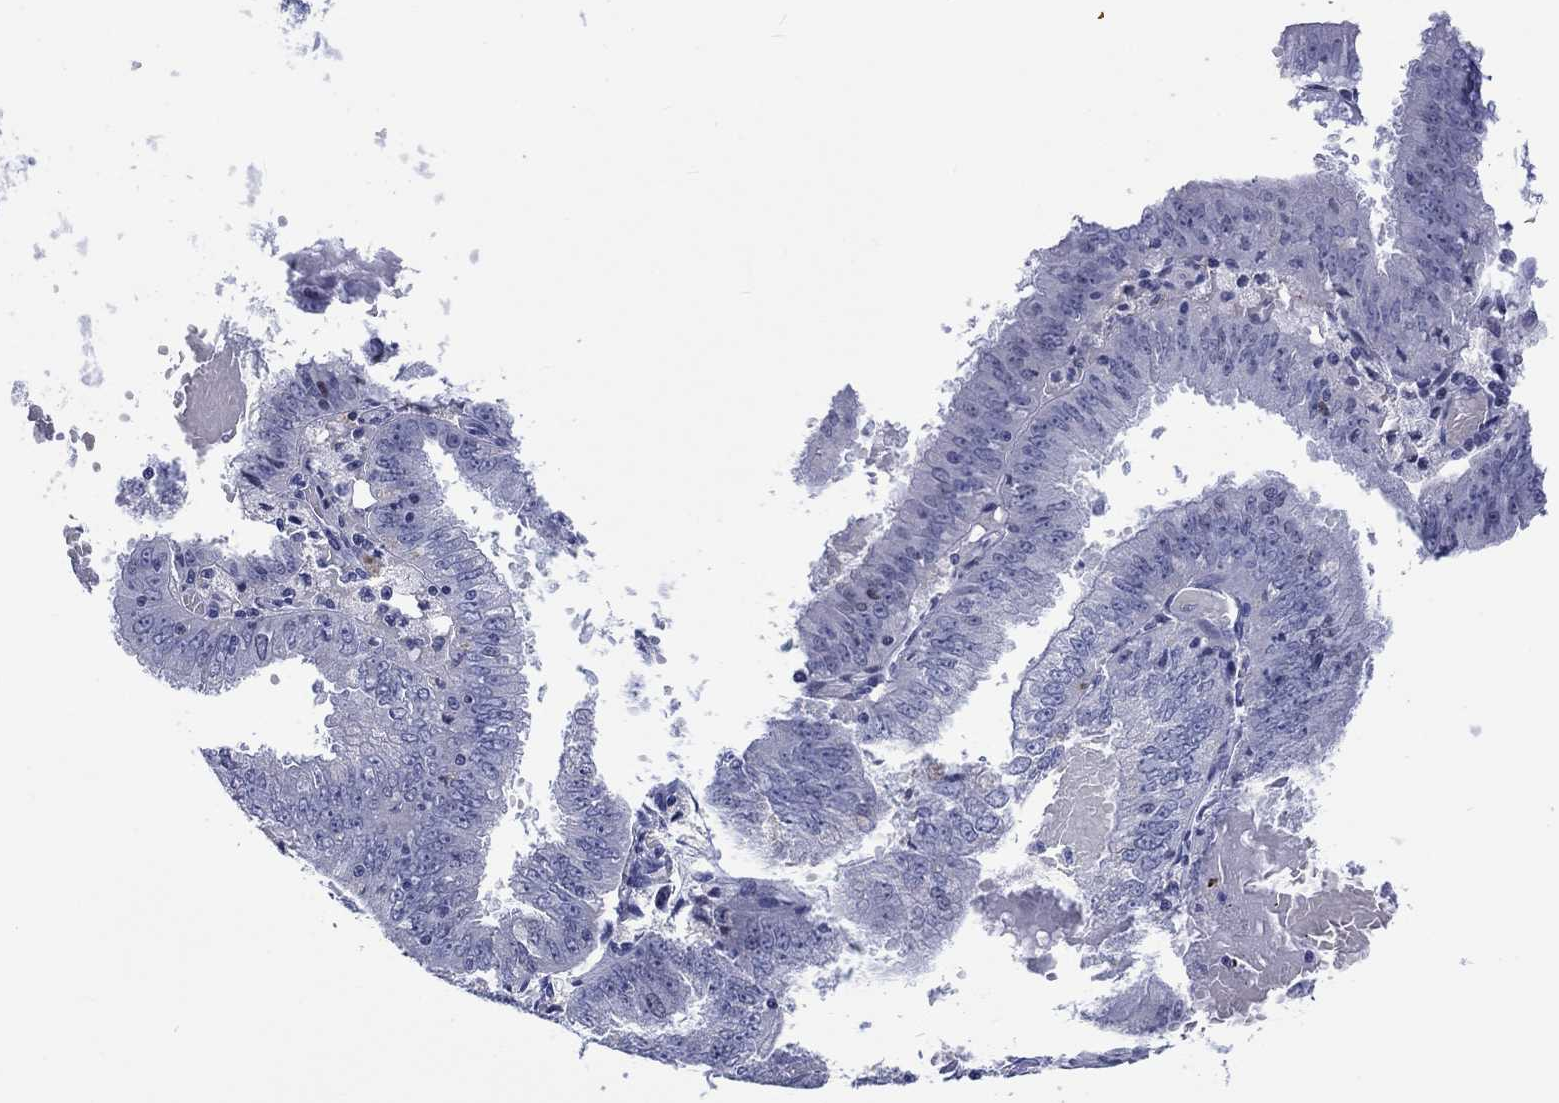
{"staining": {"intensity": "negative", "quantity": "none", "location": "none"}, "tissue": "endometrial cancer", "cell_type": "Tumor cells", "image_type": "cancer", "snomed": [{"axis": "morphology", "description": "Adenocarcinoma, NOS"}, {"axis": "topography", "description": "Endometrium"}], "caption": "Immunohistochemistry (IHC) of human adenocarcinoma (endometrial) reveals no expression in tumor cells.", "gene": "CDCA2", "patient": {"sex": "female", "age": 66}}